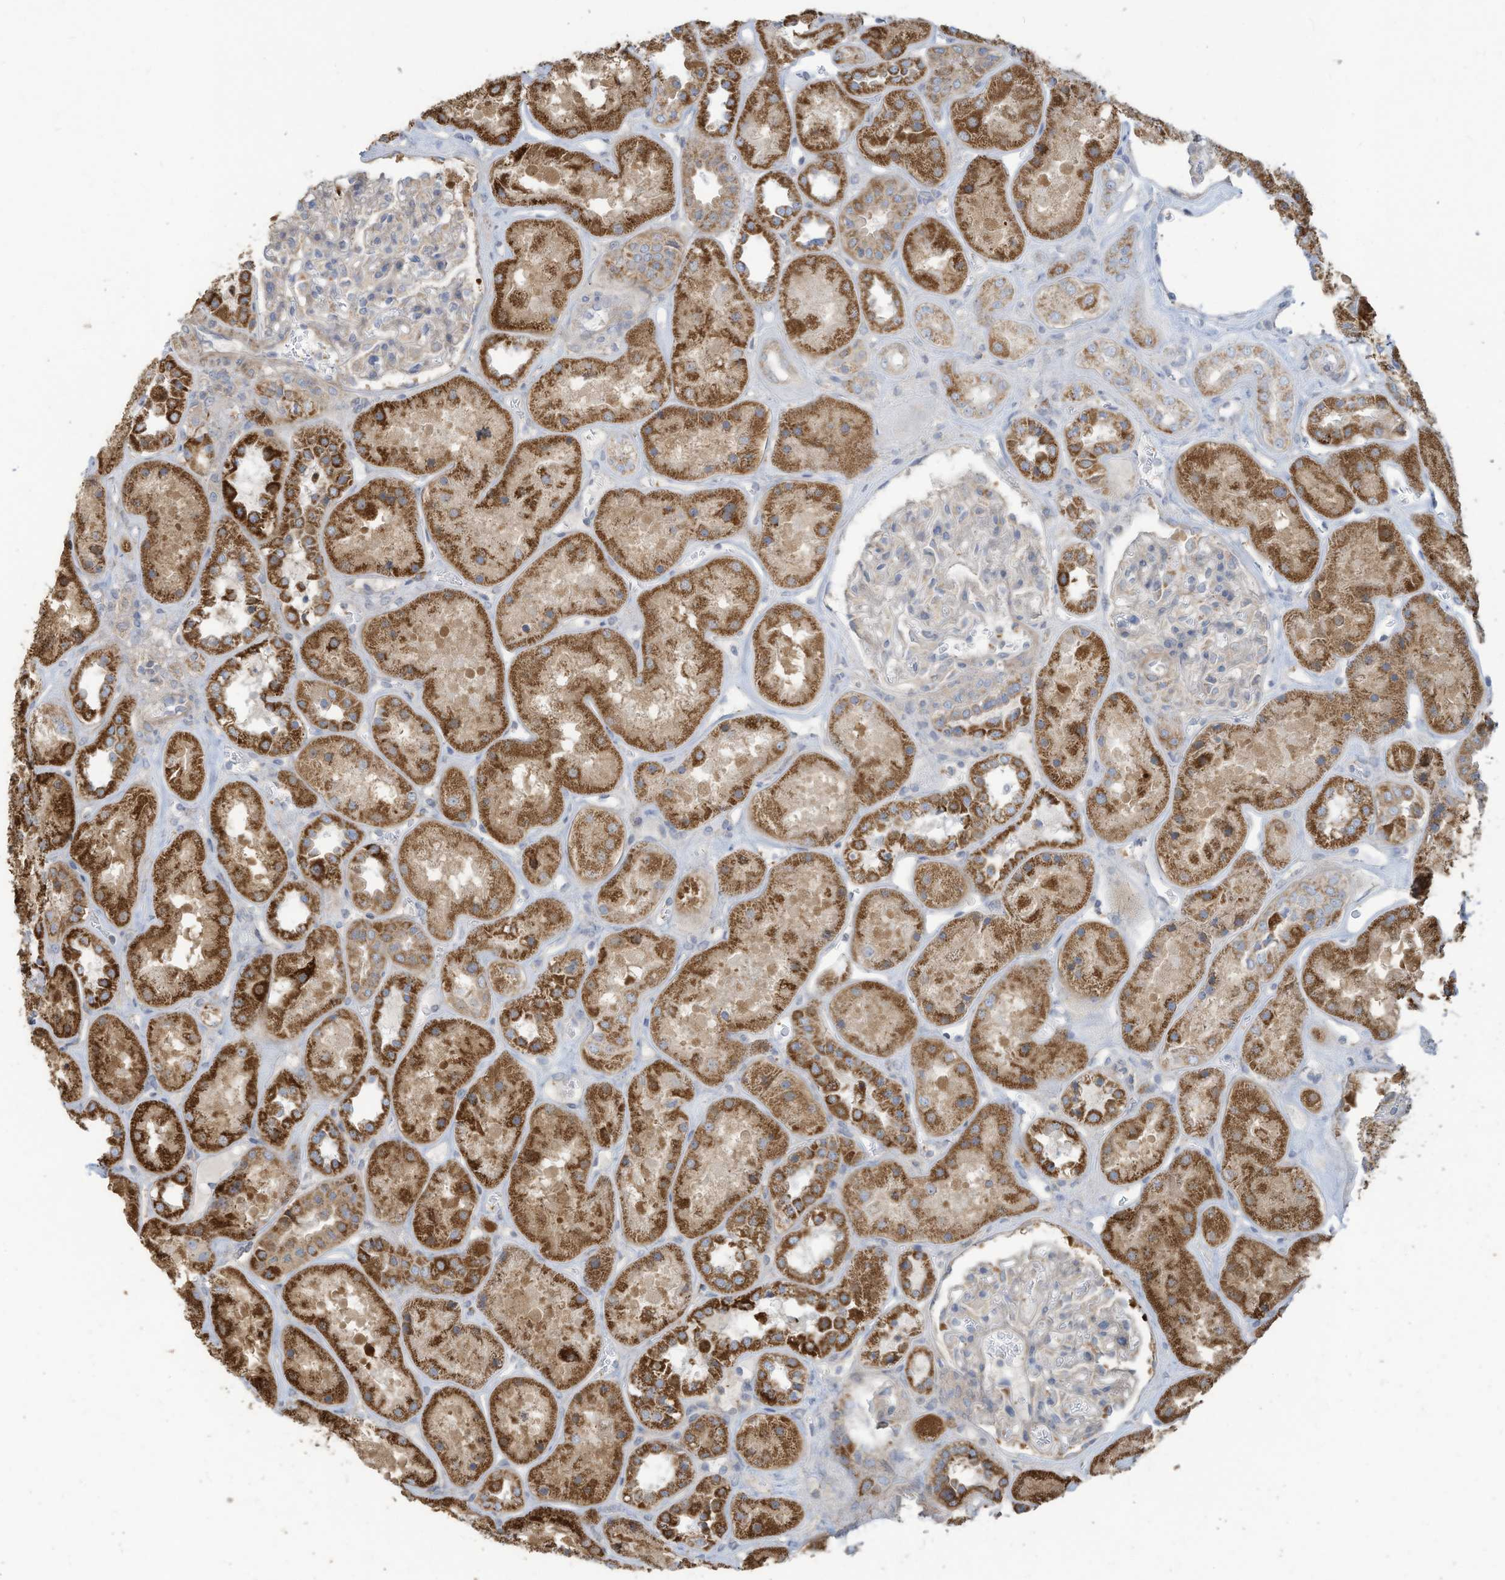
{"staining": {"intensity": "negative", "quantity": "none", "location": "none"}, "tissue": "kidney", "cell_type": "Cells in glomeruli", "image_type": "normal", "snomed": [{"axis": "morphology", "description": "Normal tissue, NOS"}, {"axis": "topography", "description": "Kidney"}], "caption": "IHC of normal human kidney reveals no staining in cells in glomeruli. Brightfield microscopy of IHC stained with DAB (3,3'-diaminobenzidine) (brown) and hematoxylin (blue), captured at high magnification.", "gene": "GTPBP2", "patient": {"sex": "male", "age": 70}}